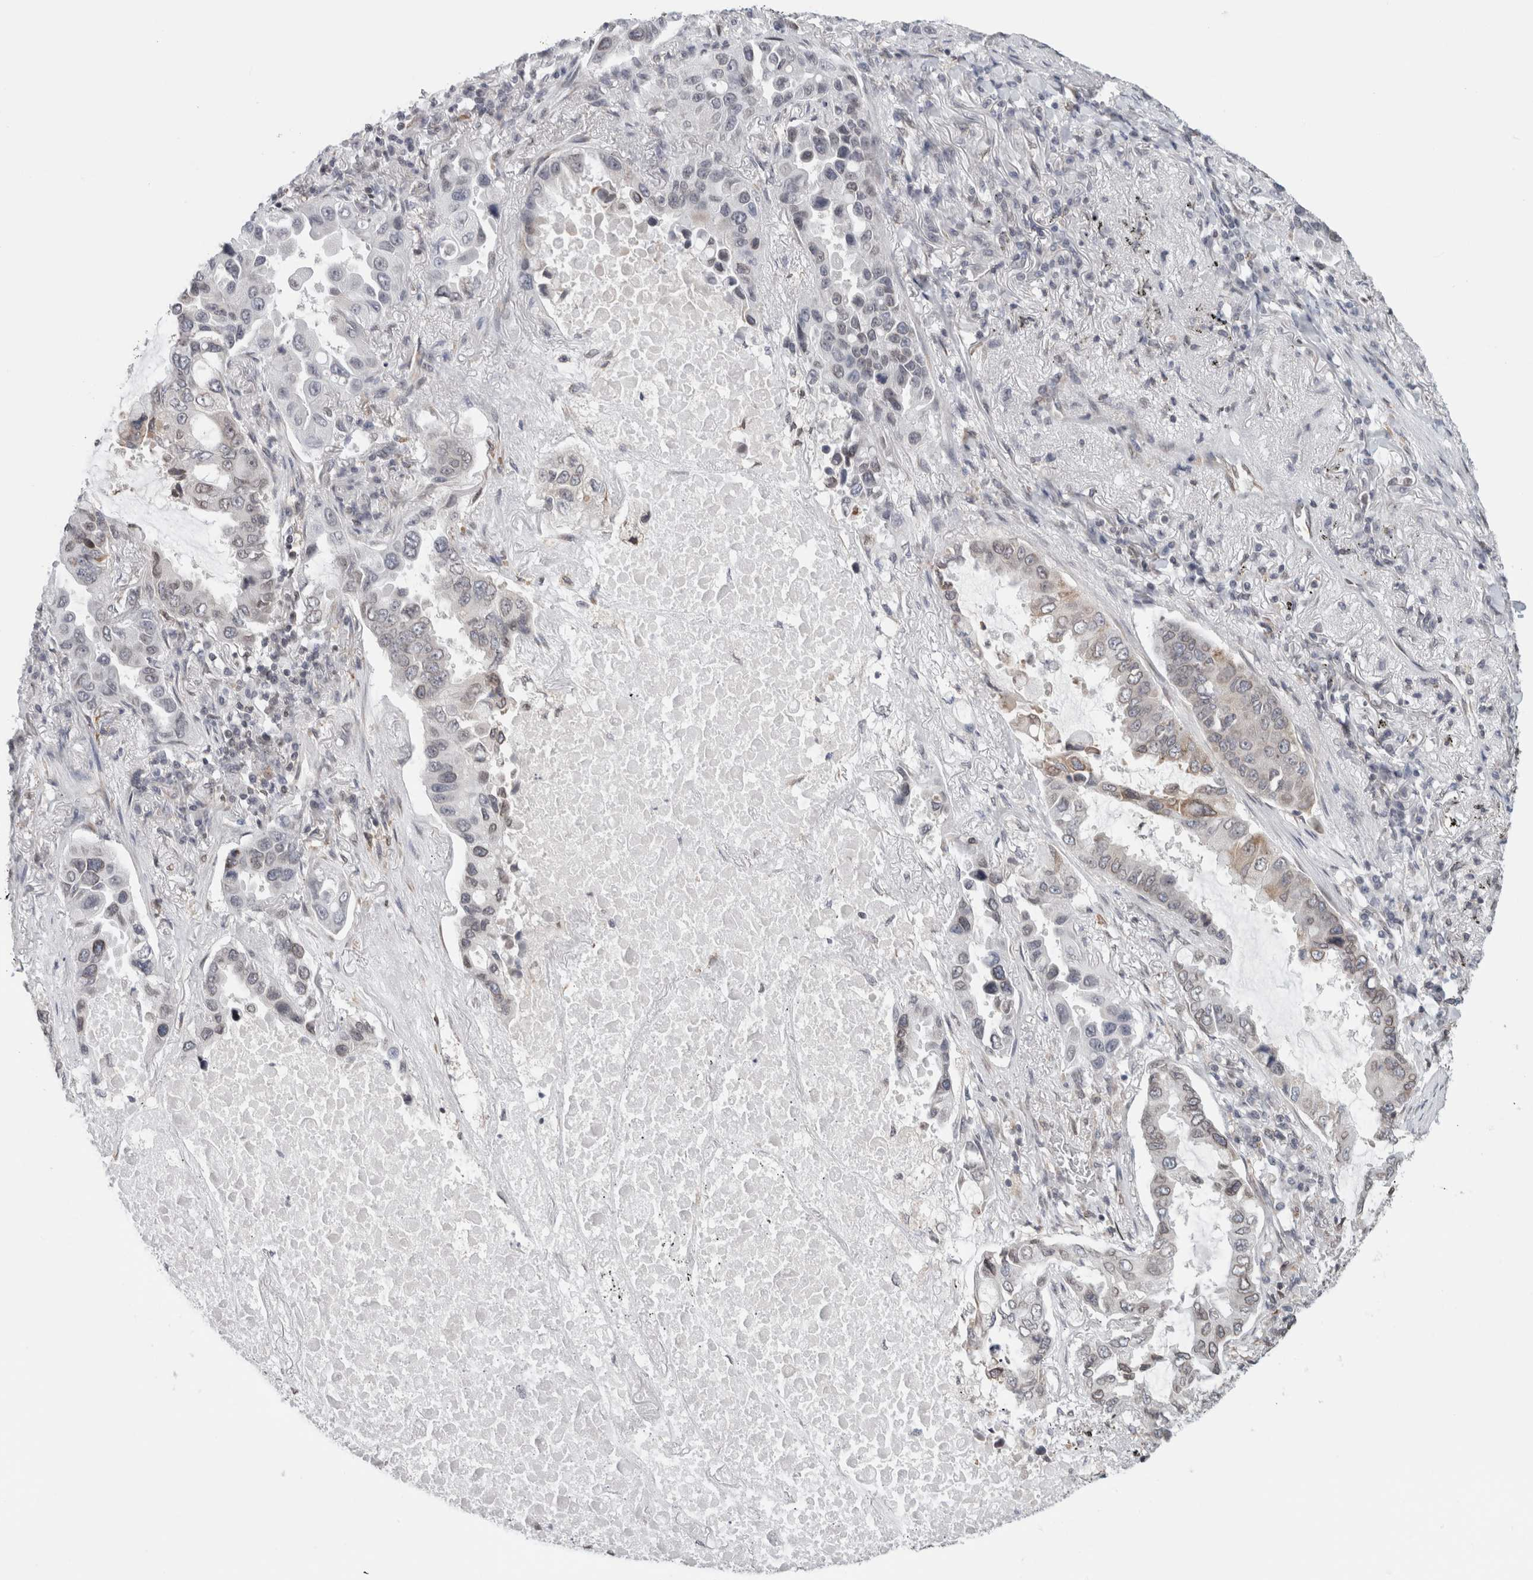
{"staining": {"intensity": "moderate", "quantity": "<25%", "location": "cytoplasmic/membranous,nuclear"}, "tissue": "lung cancer", "cell_type": "Tumor cells", "image_type": "cancer", "snomed": [{"axis": "morphology", "description": "Adenocarcinoma, NOS"}, {"axis": "topography", "description": "Lung"}], "caption": "Tumor cells show low levels of moderate cytoplasmic/membranous and nuclear expression in about <25% of cells in adenocarcinoma (lung).", "gene": "RBMX2", "patient": {"sex": "male", "age": 64}}